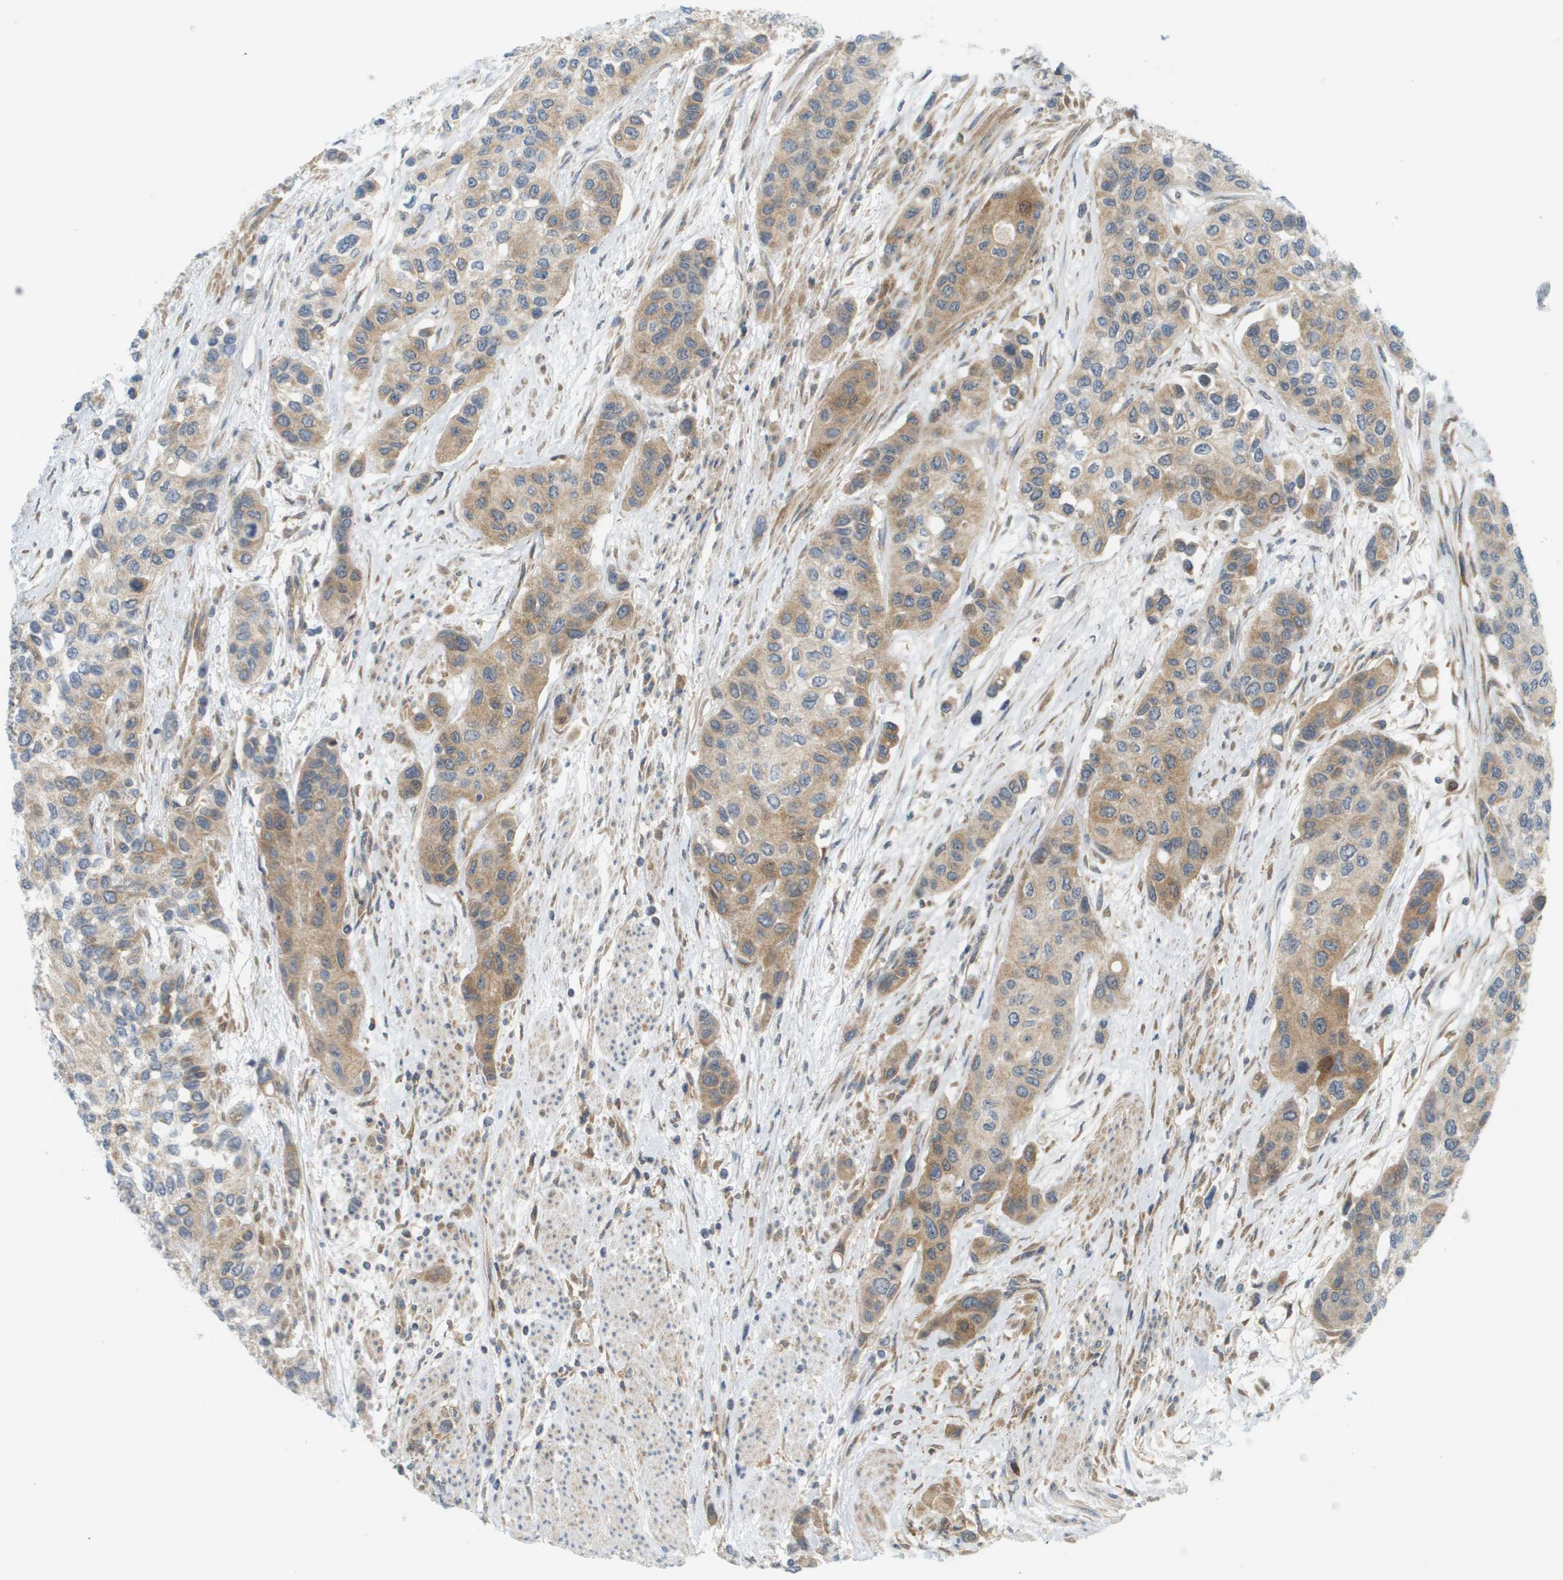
{"staining": {"intensity": "moderate", "quantity": "25%-75%", "location": "cytoplasmic/membranous"}, "tissue": "urothelial cancer", "cell_type": "Tumor cells", "image_type": "cancer", "snomed": [{"axis": "morphology", "description": "Urothelial carcinoma, High grade"}, {"axis": "topography", "description": "Urinary bladder"}], "caption": "High-grade urothelial carcinoma stained for a protein (brown) displays moderate cytoplasmic/membranous positive expression in approximately 25%-75% of tumor cells.", "gene": "PROC", "patient": {"sex": "female", "age": 56}}